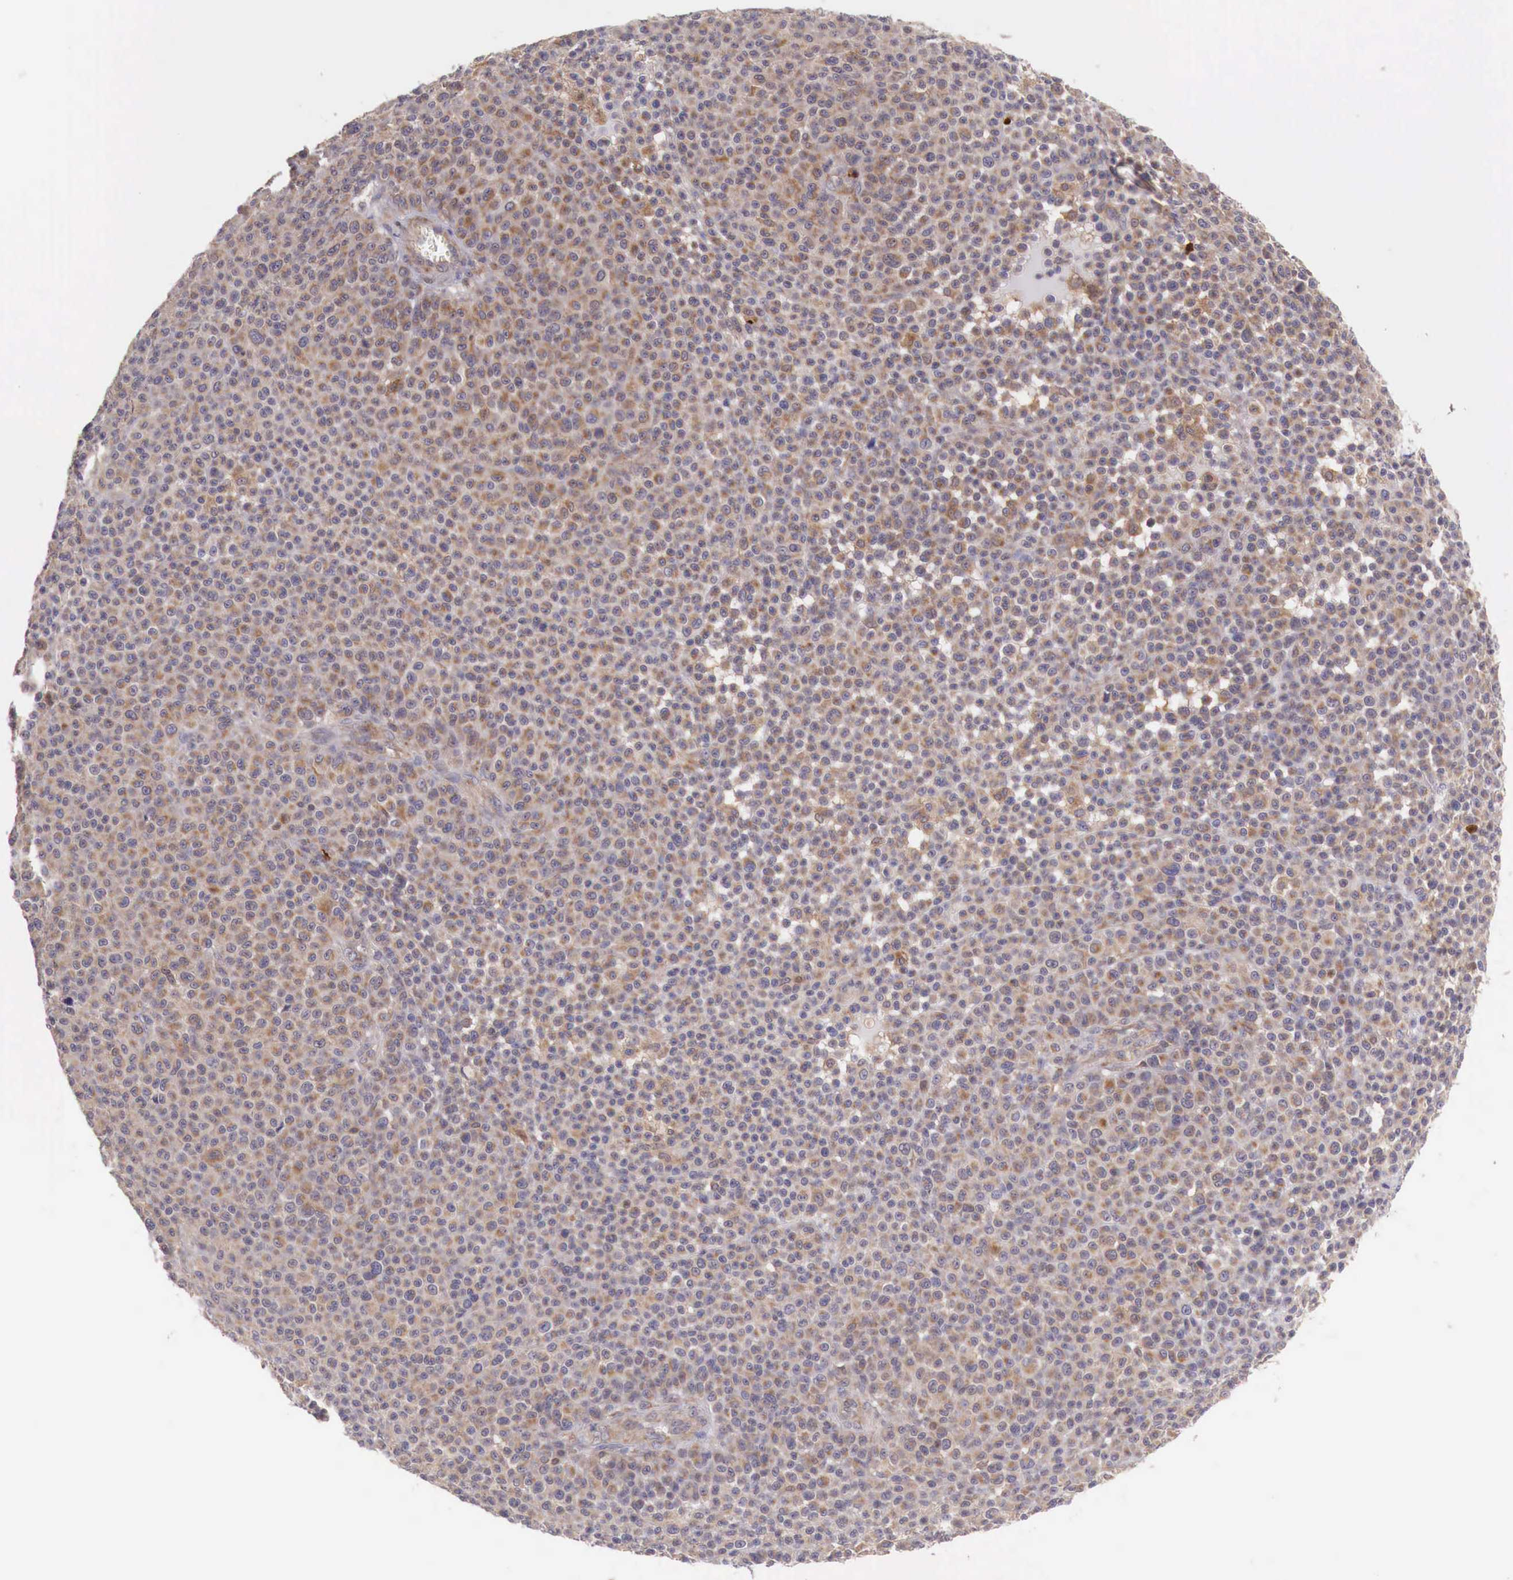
{"staining": {"intensity": "weak", "quantity": ">75%", "location": "cytoplasmic/membranous"}, "tissue": "melanoma", "cell_type": "Tumor cells", "image_type": "cancer", "snomed": [{"axis": "morphology", "description": "Malignant melanoma, Metastatic site"}, {"axis": "topography", "description": "Skin"}], "caption": "There is low levels of weak cytoplasmic/membranous expression in tumor cells of melanoma, as demonstrated by immunohistochemical staining (brown color).", "gene": "GAB2", "patient": {"sex": "male", "age": 32}}